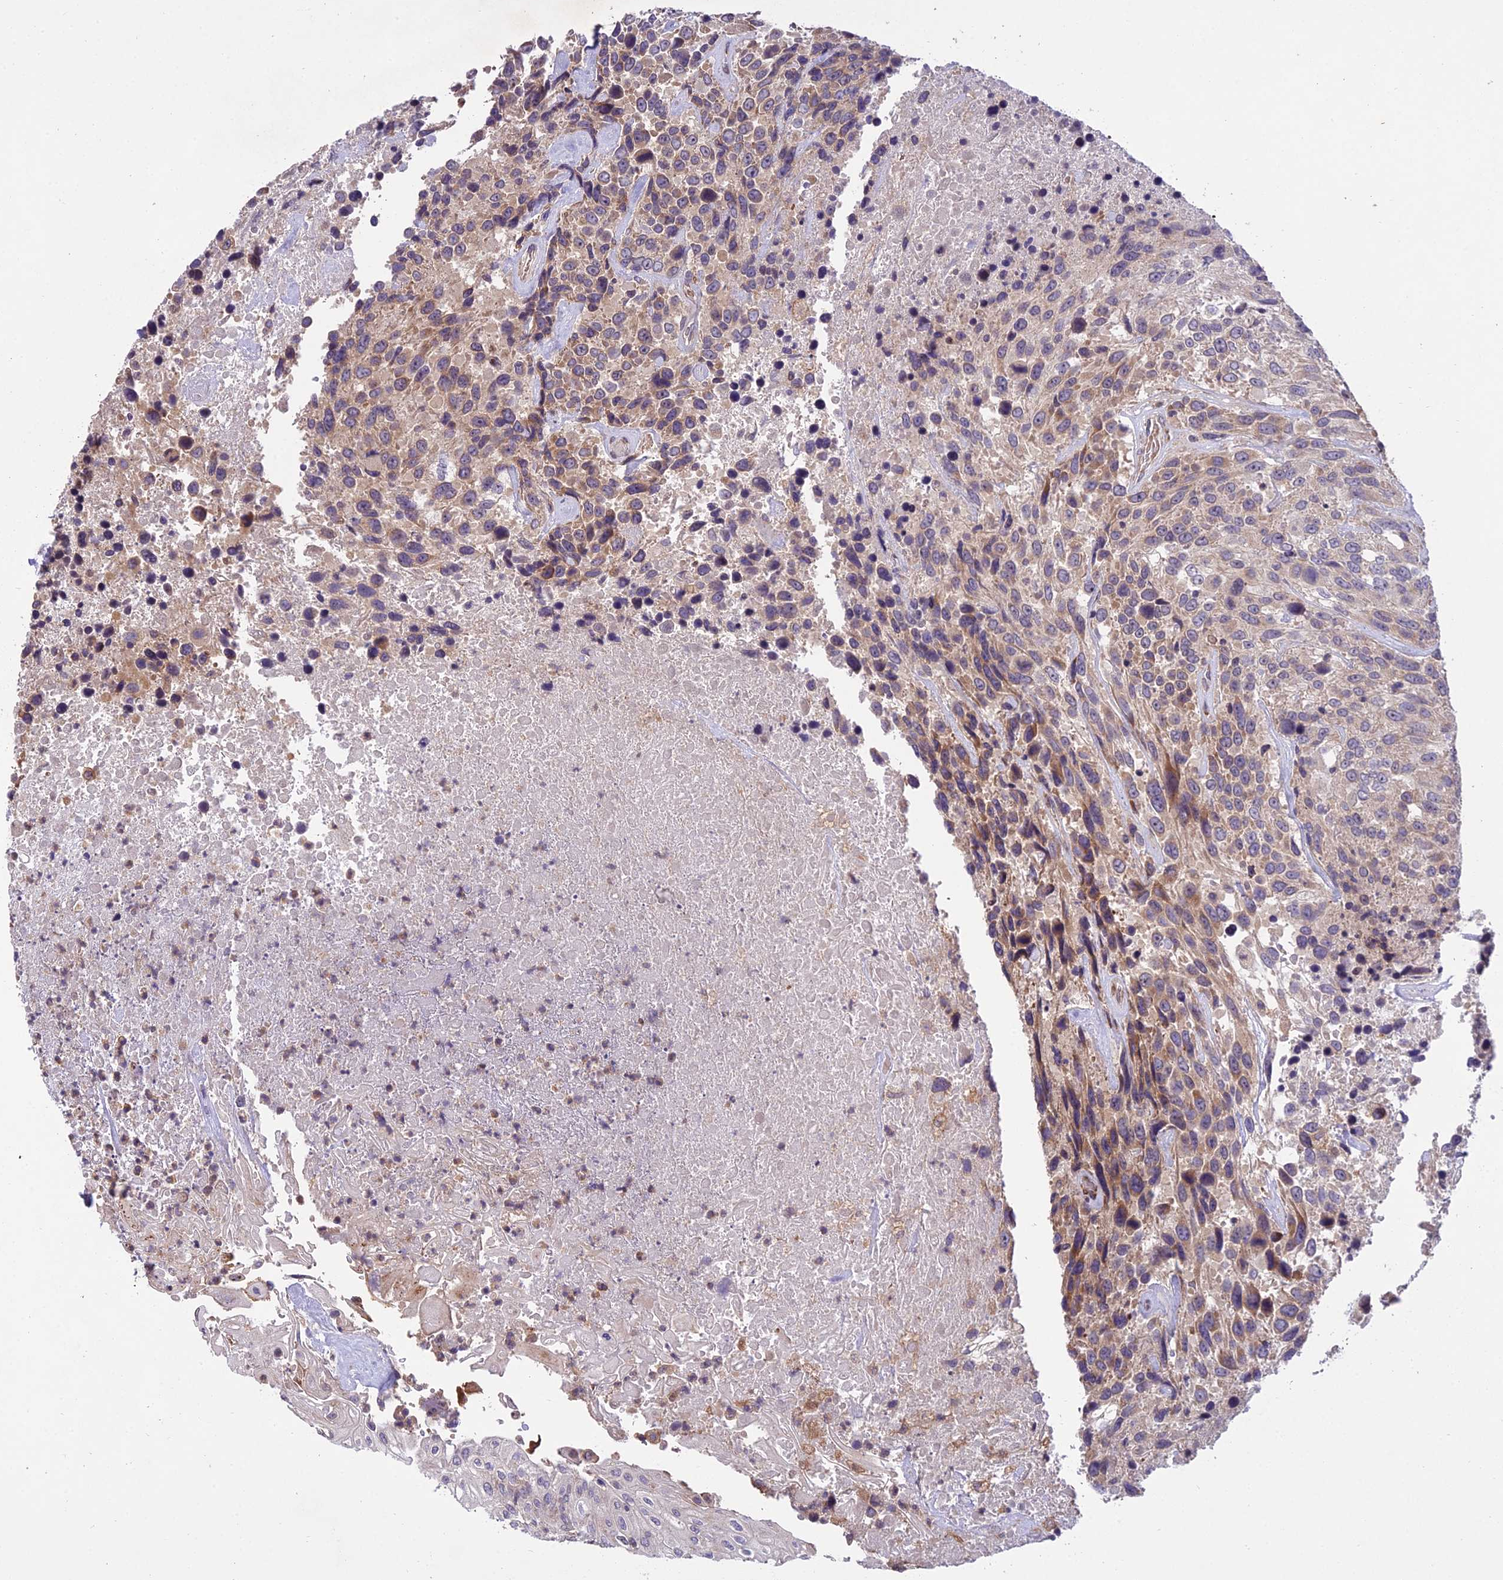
{"staining": {"intensity": "moderate", "quantity": "<25%", "location": "cytoplasmic/membranous"}, "tissue": "urothelial cancer", "cell_type": "Tumor cells", "image_type": "cancer", "snomed": [{"axis": "morphology", "description": "Urothelial carcinoma, High grade"}, {"axis": "topography", "description": "Urinary bladder"}], "caption": "Urothelial cancer stained with a brown dye displays moderate cytoplasmic/membranous positive expression in approximately <25% of tumor cells.", "gene": "CENPL", "patient": {"sex": "female", "age": 70}}